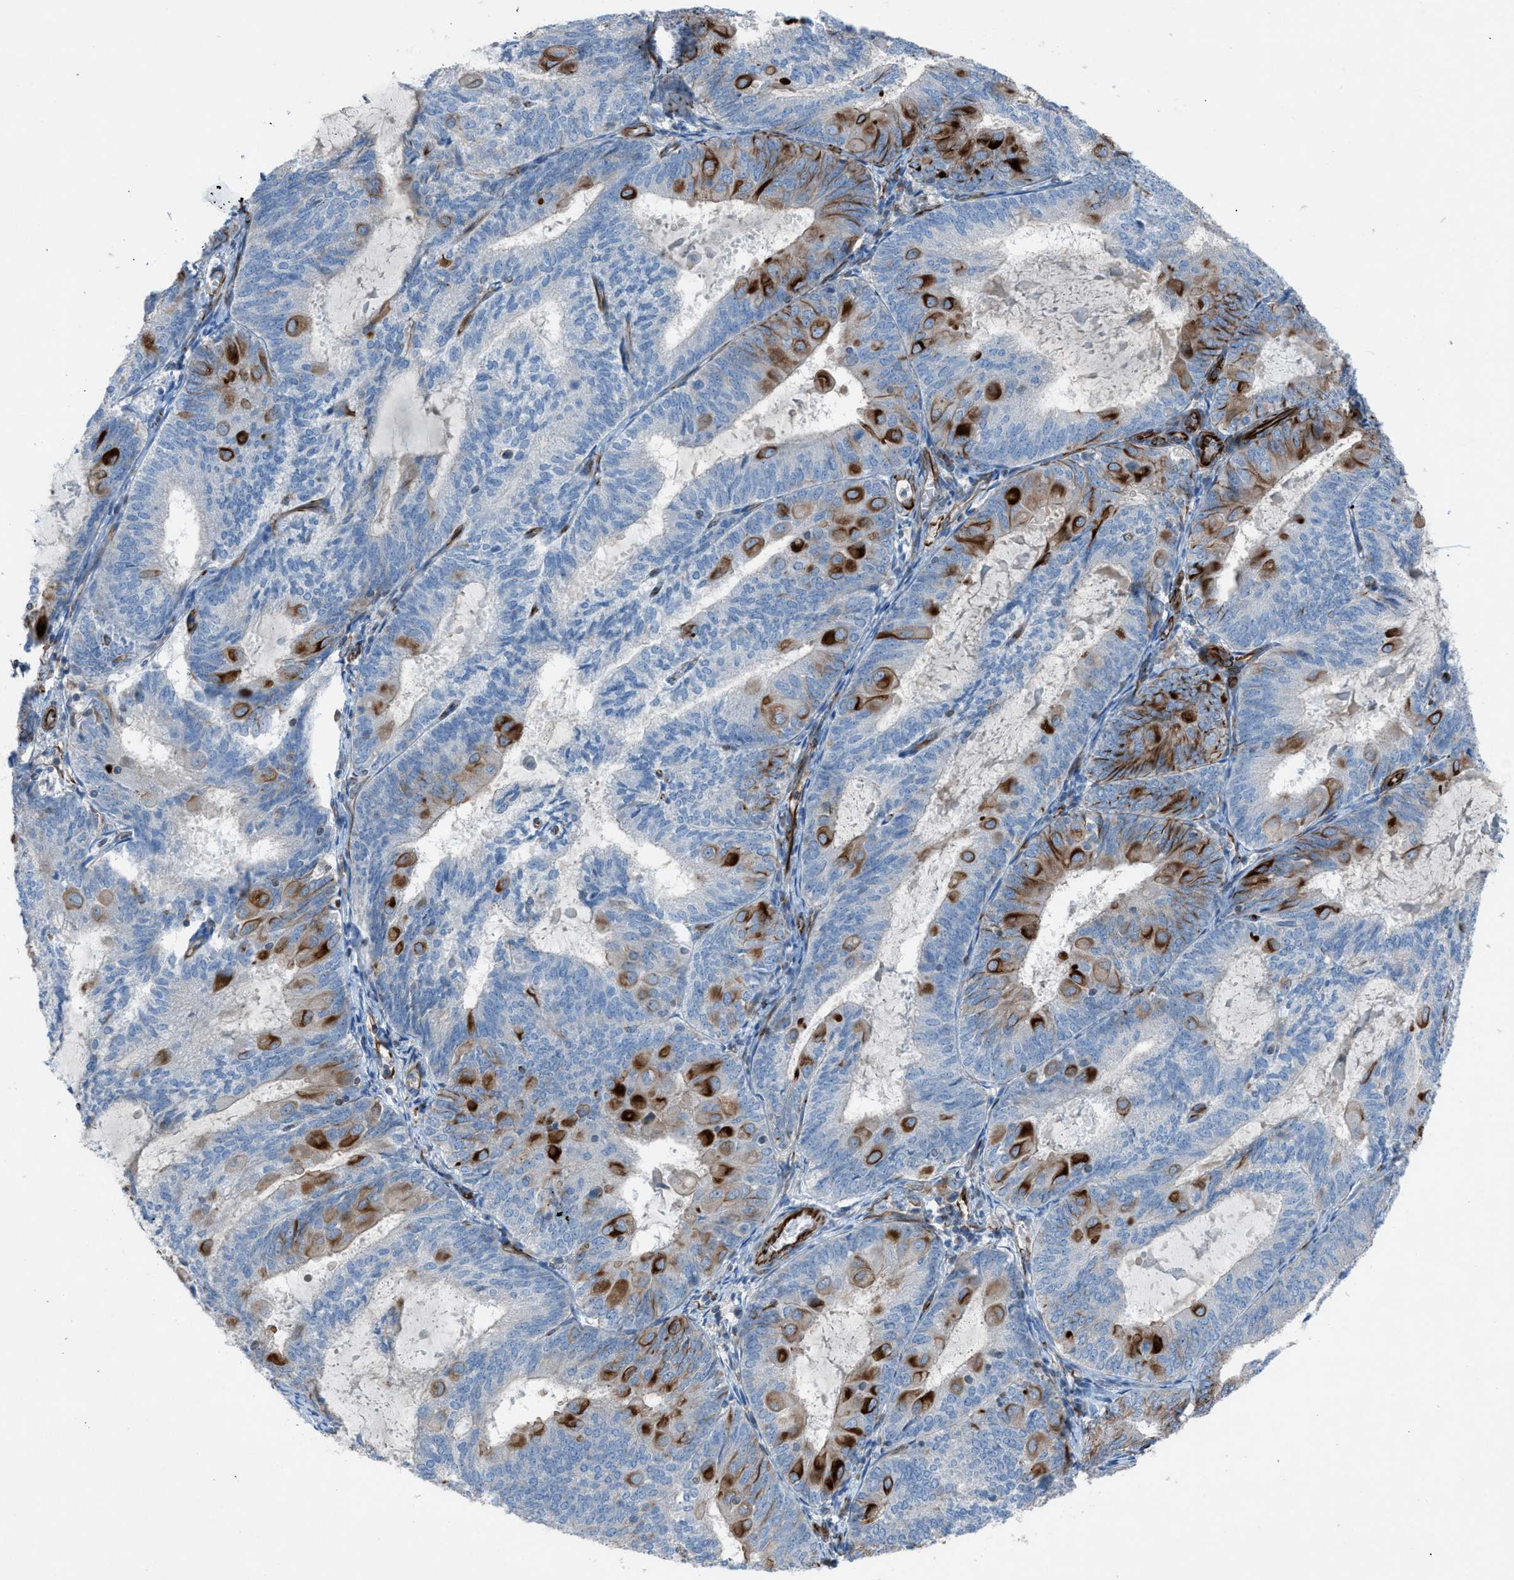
{"staining": {"intensity": "strong", "quantity": "<25%", "location": "cytoplasmic/membranous"}, "tissue": "endometrial cancer", "cell_type": "Tumor cells", "image_type": "cancer", "snomed": [{"axis": "morphology", "description": "Adenocarcinoma, NOS"}, {"axis": "topography", "description": "Endometrium"}], "caption": "DAB (3,3'-diaminobenzidine) immunohistochemical staining of endometrial cancer (adenocarcinoma) displays strong cytoplasmic/membranous protein staining in about <25% of tumor cells.", "gene": "CABP7", "patient": {"sex": "female", "age": 81}}